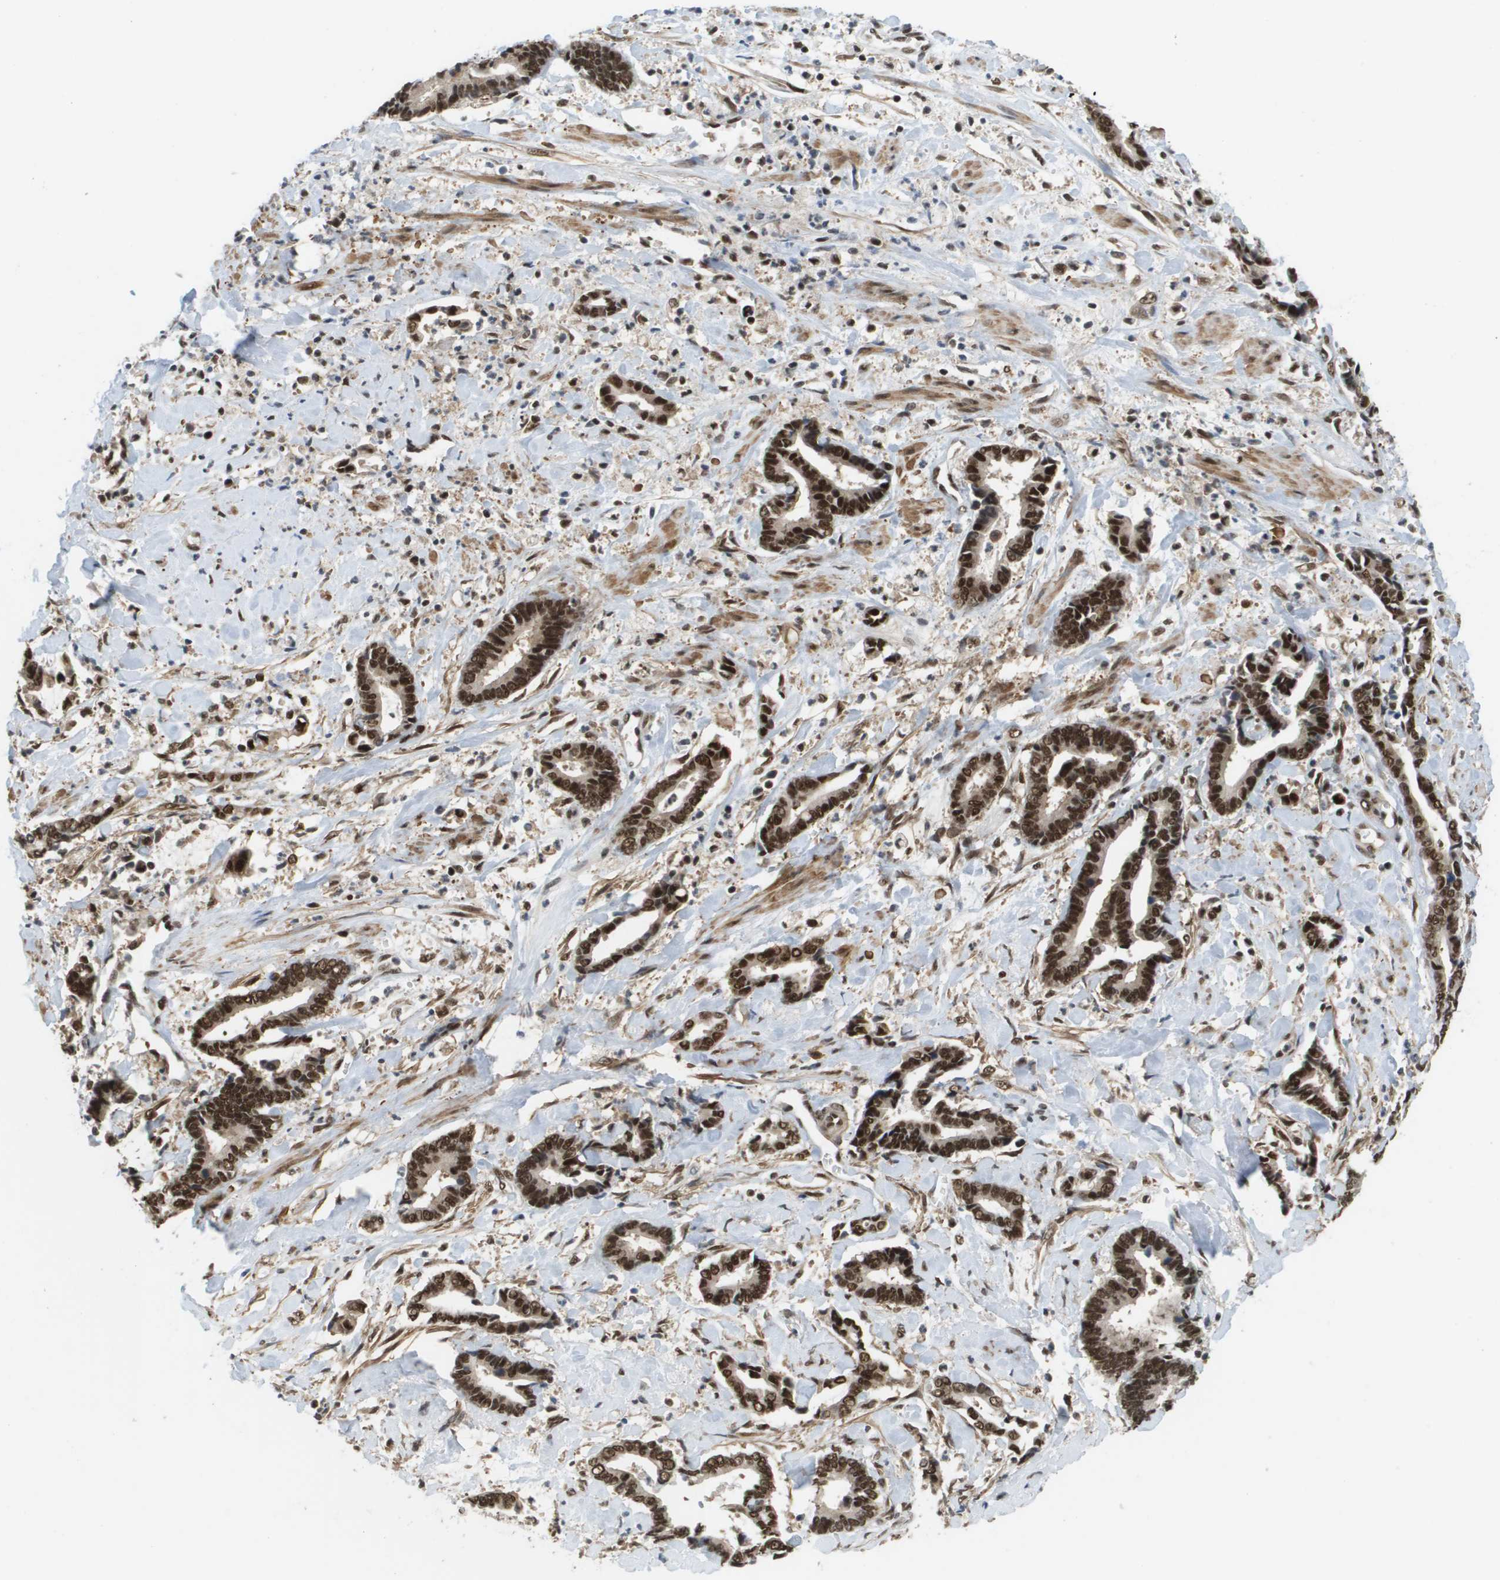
{"staining": {"intensity": "strong", "quantity": ">75%", "location": "nuclear"}, "tissue": "cervical cancer", "cell_type": "Tumor cells", "image_type": "cancer", "snomed": [{"axis": "morphology", "description": "Adenocarcinoma, NOS"}, {"axis": "topography", "description": "Cervix"}], "caption": "Cervical cancer was stained to show a protein in brown. There is high levels of strong nuclear staining in approximately >75% of tumor cells.", "gene": "PRCC", "patient": {"sex": "female", "age": 44}}